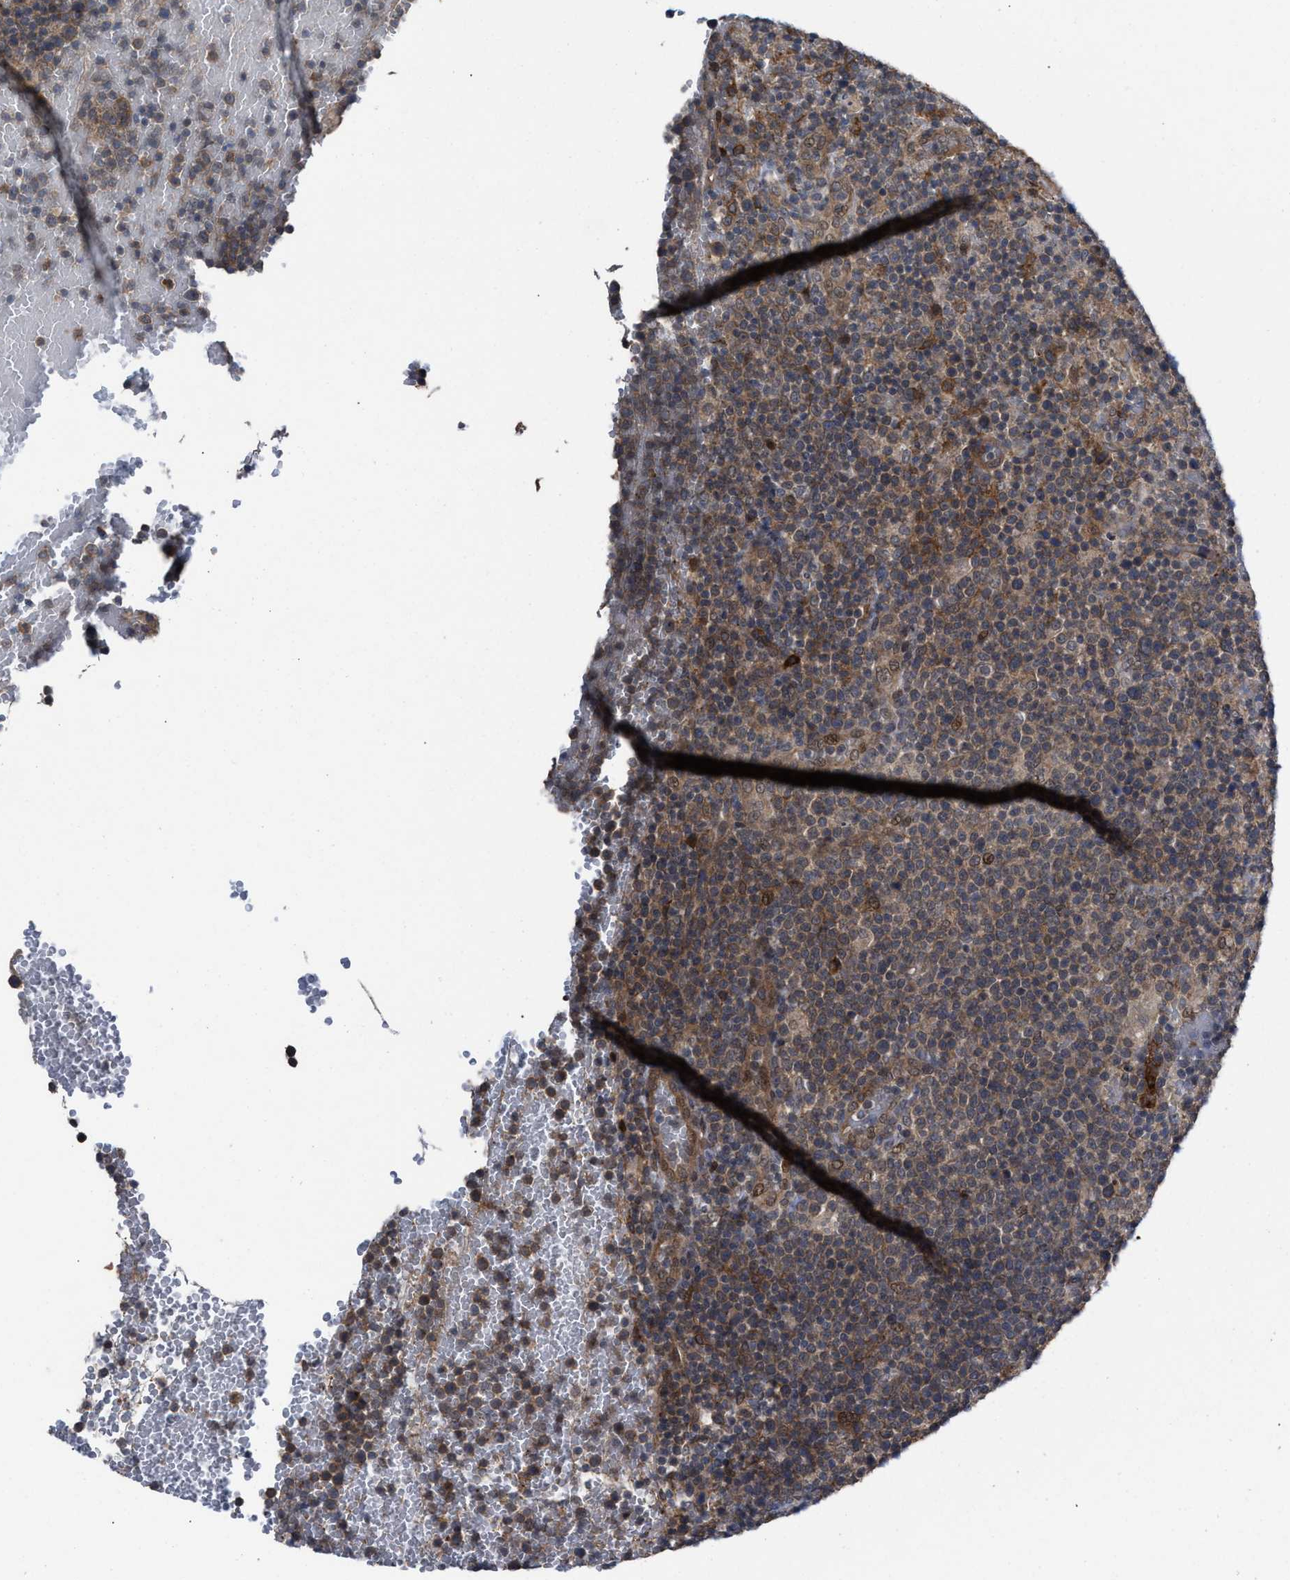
{"staining": {"intensity": "weak", "quantity": "25%-75%", "location": "cytoplasmic/membranous"}, "tissue": "lymphoma", "cell_type": "Tumor cells", "image_type": "cancer", "snomed": [{"axis": "morphology", "description": "Malignant lymphoma, non-Hodgkin's type, High grade"}, {"axis": "topography", "description": "Lymph node"}], "caption": "Malignant lymphoma, non-Hodgkin's type (high-grade) stained with a protein marker shows weak staining in tumor cells.", "gene": "TP53BP2", "patient": {"sex": "male", "age": 61}}